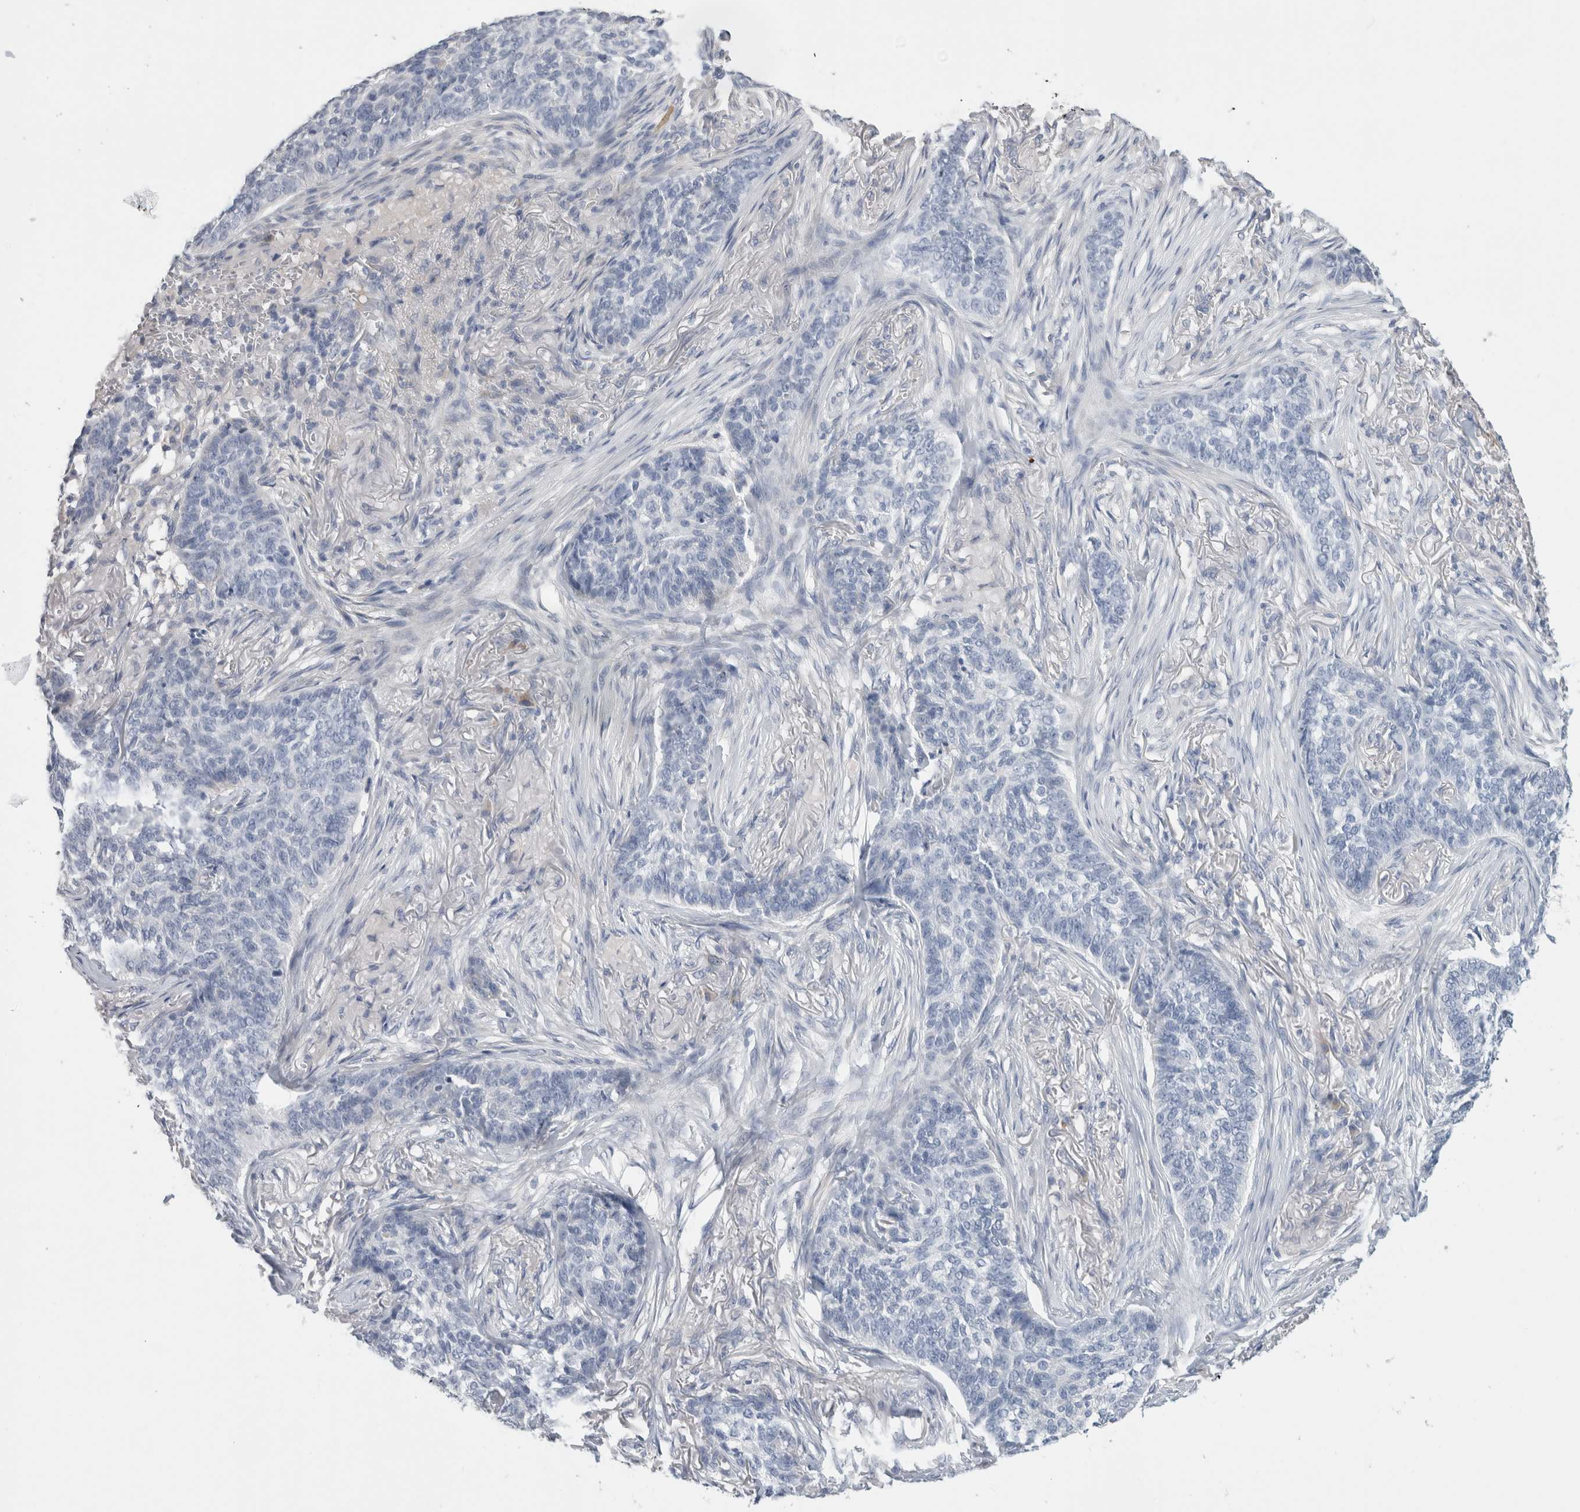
{"staining": {"intensity": "negative", "quantity": "none", "location": "none"}, "tissue": "skin cancer", "cell_type": "Tumor cells", "image_type": "cancer", "snomed": [{"axis": "morphology", "description": "Basal cell carcinoma"}, {"axis": "topography", "description": "Skin"}], "caption": "A photomicrograph of skin cancer stained for a protein demonstrates no brown staining in tumor cells. (Brightfield microscopy of DAB immunohistochemistry at high magnification).", "gene": "SCGB1A1", "patient": {"sex": "male", "age": 85}}